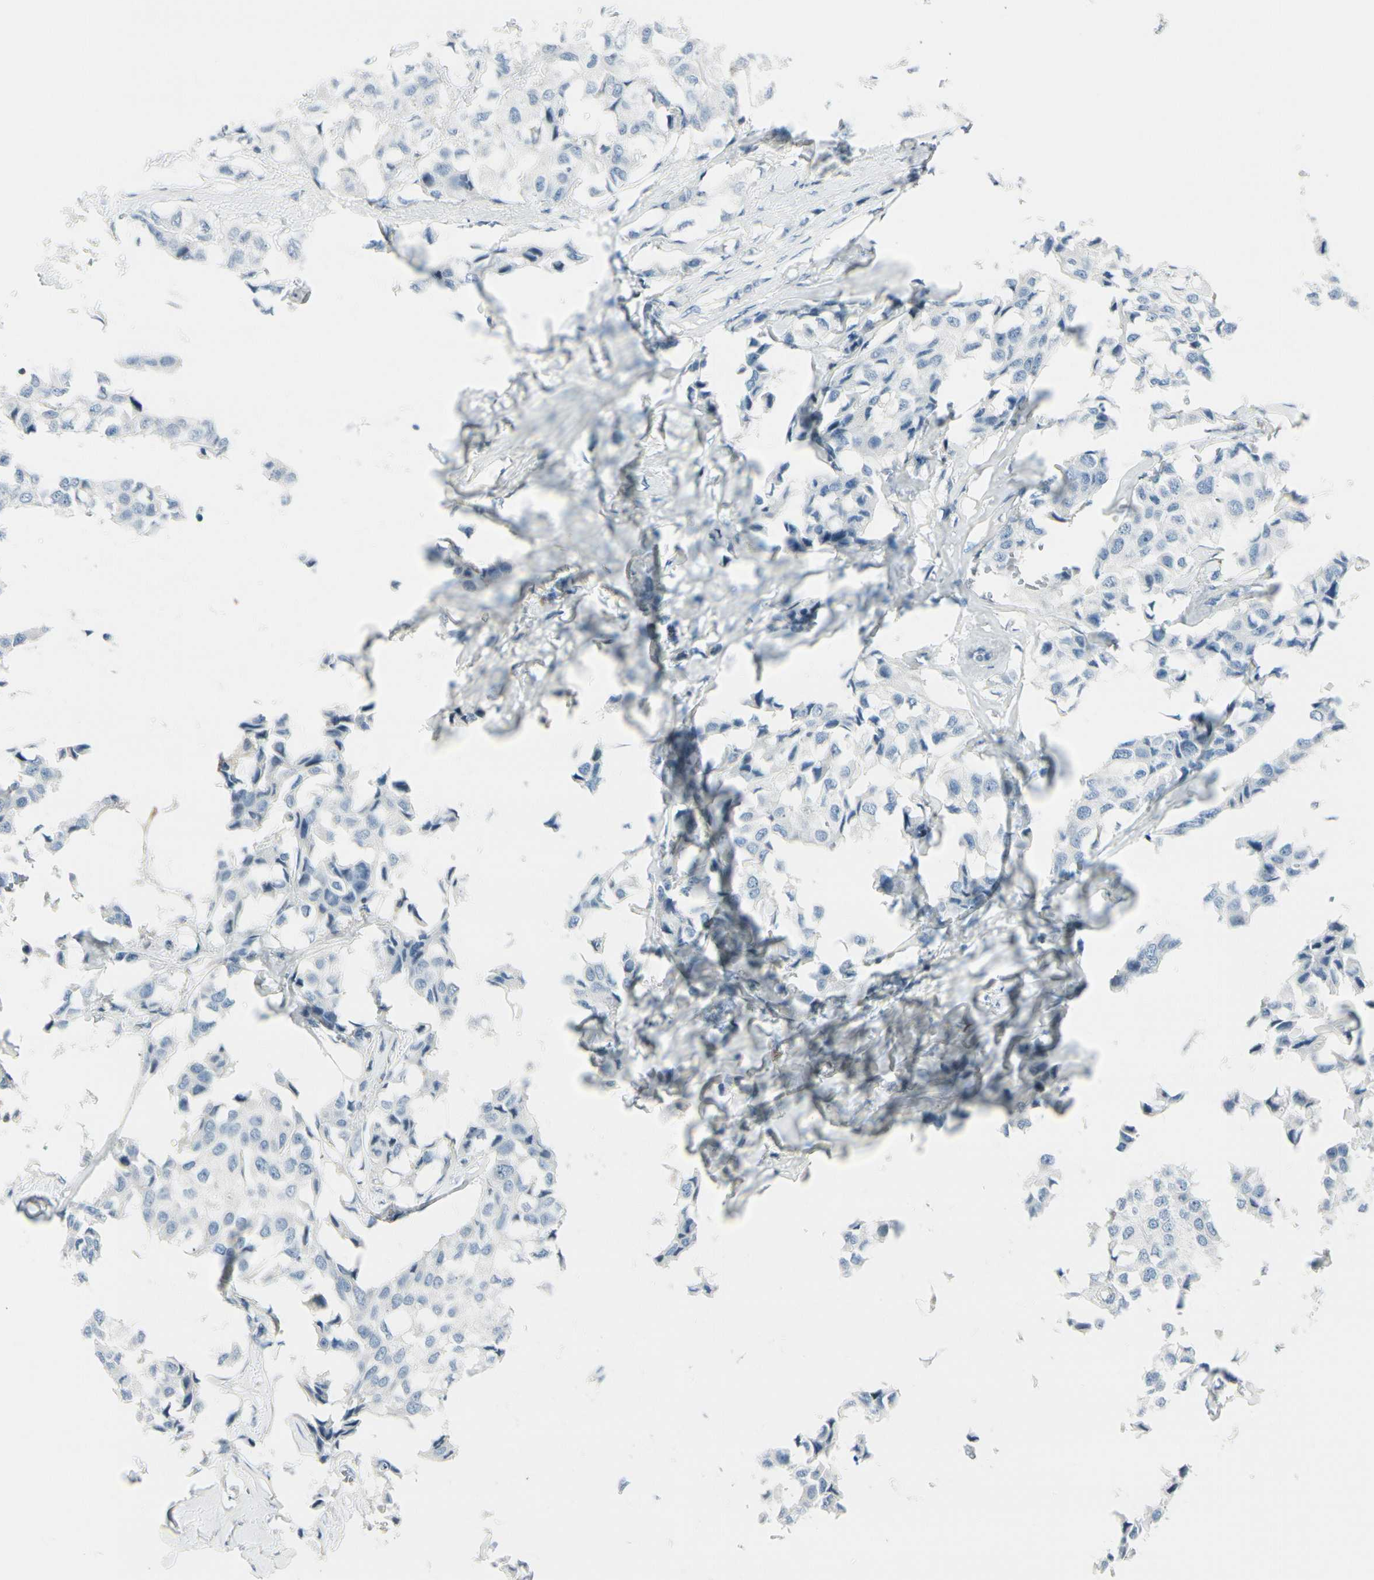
{"staining": {"intensity": "negative", "quantity": "none", "location": "none"}, "tissue": "breast cancer", "cell_type": "Tumor cells", "image_type": "cancer", "snomed": [{"axis": "morphology", "description": "Duct carcinoma"}, {"axis": "topography", "description": "Breast"}], "caption": "This is an immunohistochemistry (IHC) photomicrograph of human intraductal carcinoma (breast). There is no positivity in tumor cells.", "gene": "TRAF1", "patient": {"sex": "female", "age": 80}}